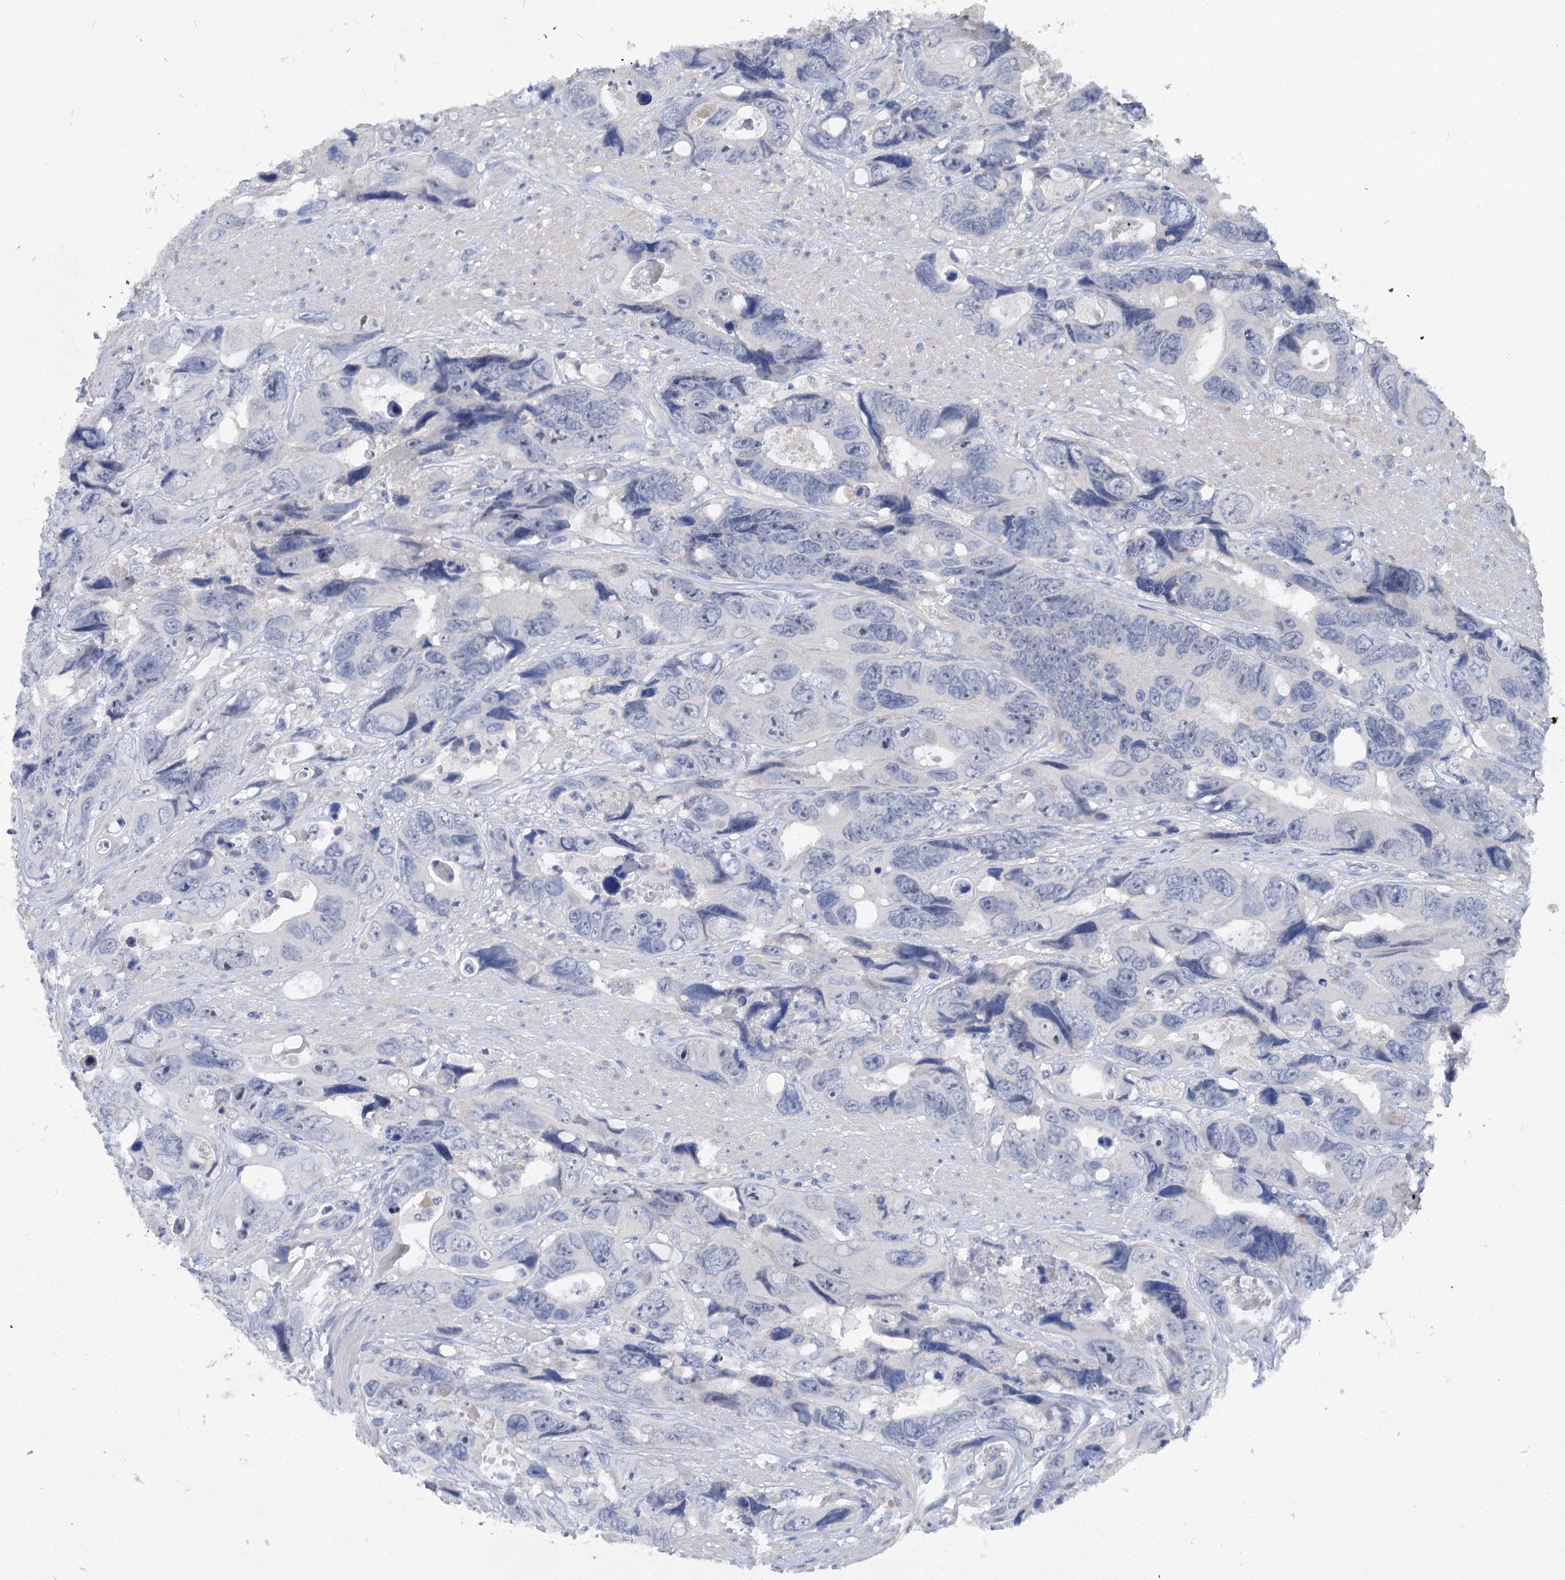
{"staining": {"intensity": "negative", "quantity": "none", "location": "none"}, "tissue": "colorectal cancer", "cell_type": "Tumor cells", "image_type": "cancer", "snomed": [{"axis": "morphology", "description": "Adenocarcinoma, NOS"}, {"axis": "topography", "description": "Rectum"}], "caption": "Immunohistochemistry (IHC) photomicrograph of neoplastic tissue: human colorectal cancer (adenocarcinoma) stained with DAB (3,3'-diaminobenzidine) reveals no significant protein staining in tumor cells.", "gene": "ATP4A", "patient": {"sex": "male", "age": 57}}